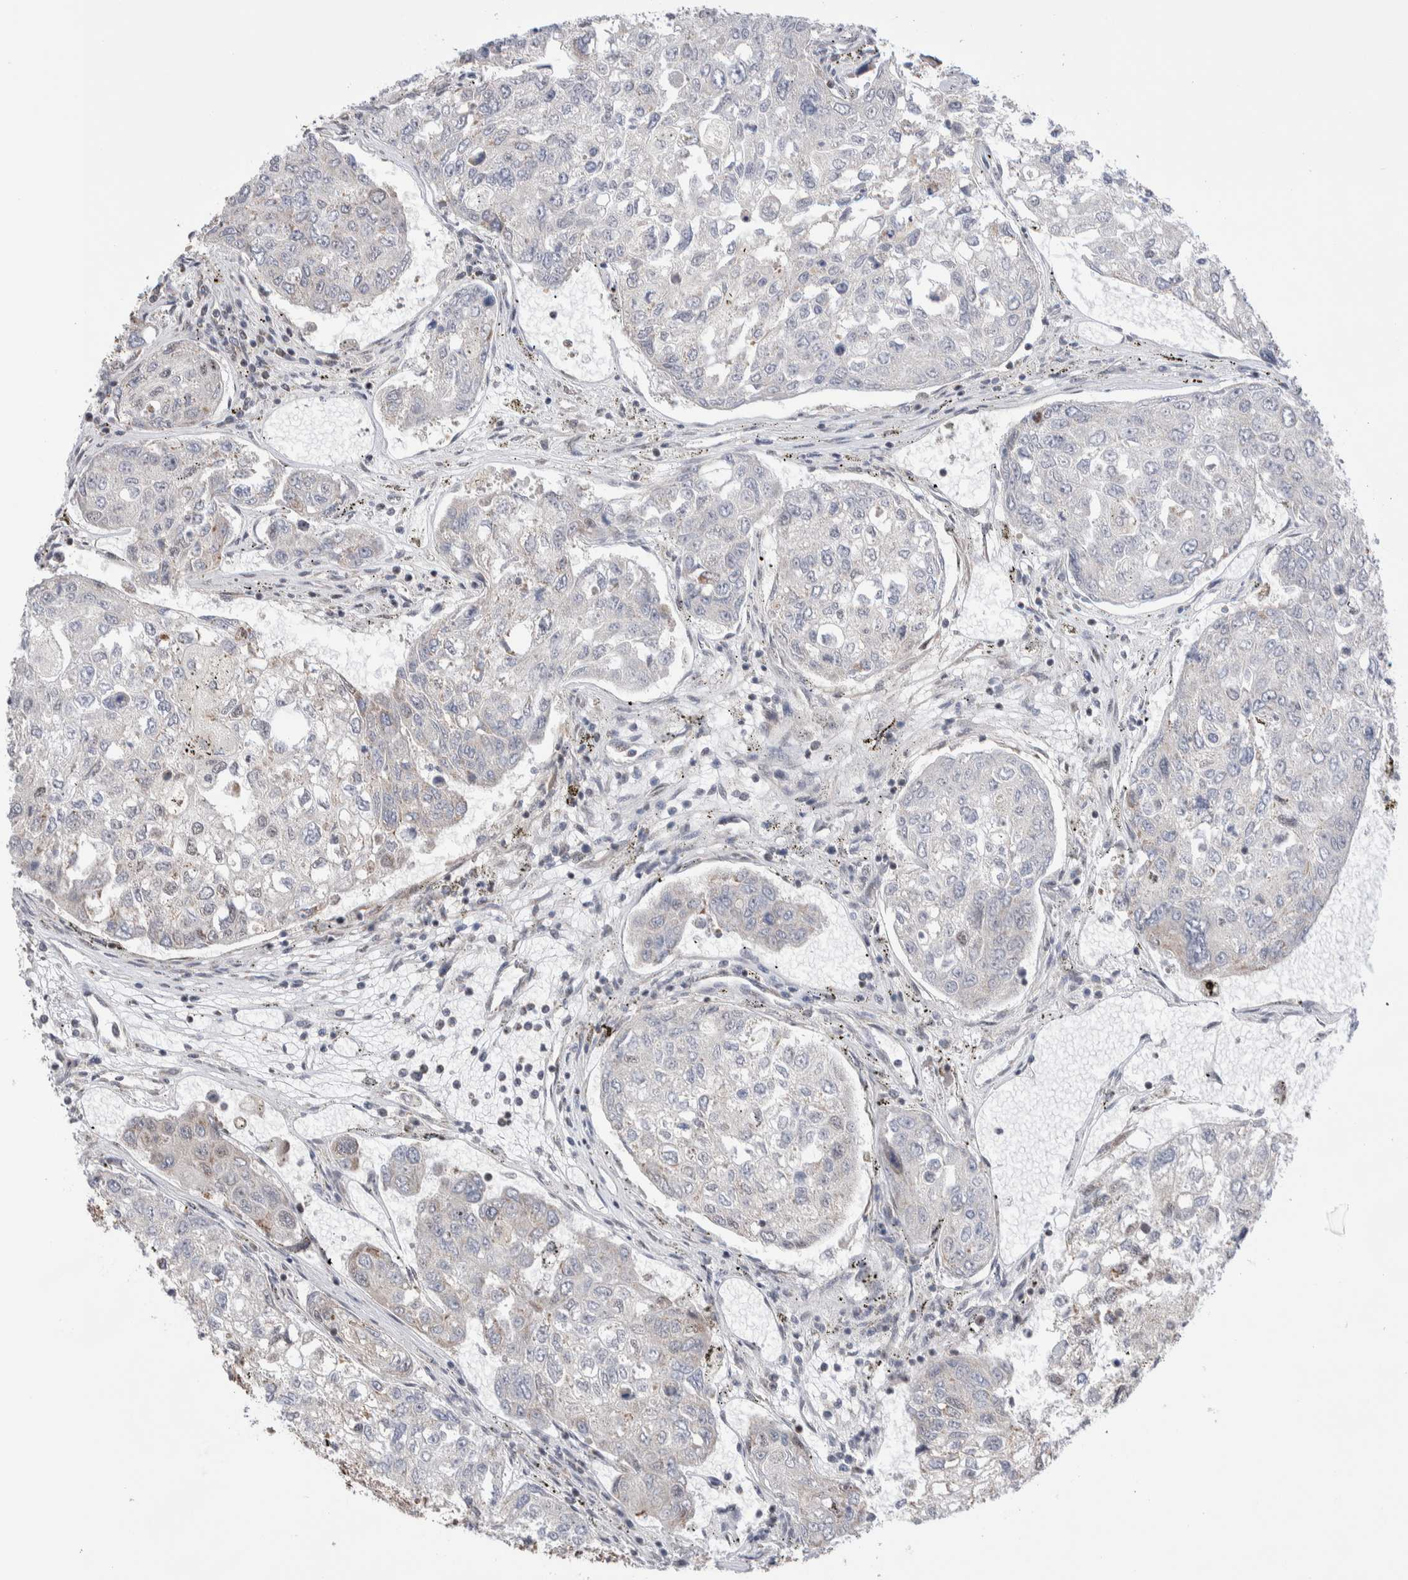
{"staining": {"intensity": "negative", "quantity": "none", "location": "none"}, "tissue": "urothelial cancer", "cell_type": "Tumor cells", "image_type": "cancer", "snomed": [{"axis": "morphology", "description": "Urothelial carcinoma, High grade"}, {"axis": "topography", "description": "Lymph node"}, {"axis": "topography", "description": "Urinary bladder"}], "caption": "An immunohistochemistry micrograph of urothelial cancer is shown. There is no staining in tumor cells of urothelial cancer. (Brightfield microscopy of DAB (3,3'-diaminobenzidine) immunohistochemistry (IHC) at high magnification).", "gene": "ZNF695", "patient": {"sex": "male", "age": 51}}